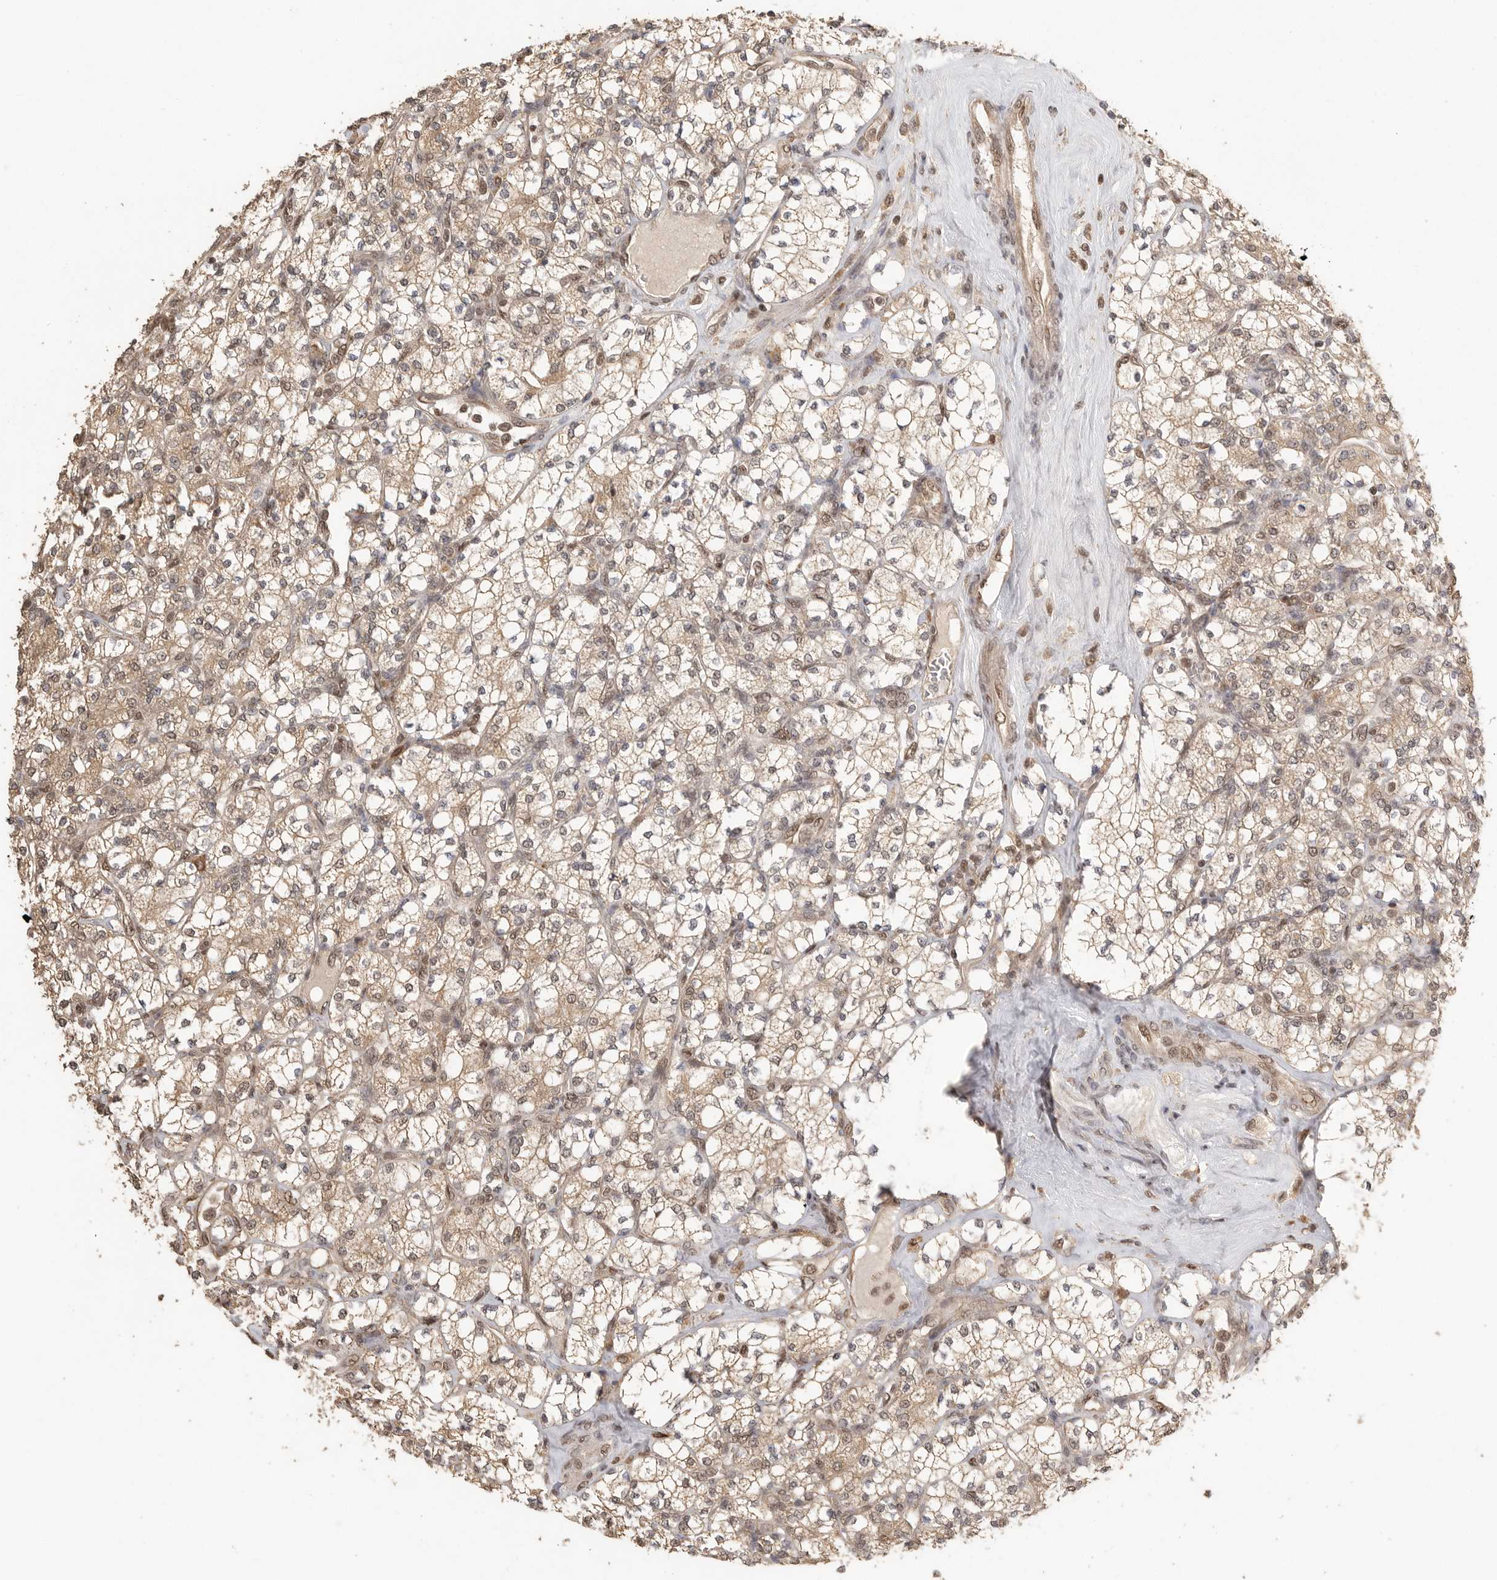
{"staining": {"intensity": "weak", "quantity": ">75%", "location": "cytoplasmic/membranous,nuclear"}, "tissue": "renal cancer", "cell_type": "Tumor cells", "image_type": "cancer", "snomed": [{"axis": "morphology", "description": "Adenocarcinoma, NOS"}, {"axis": "topography", "description": "Kidney"}], "caption": "A high-resolution image shows immunohistochemistry staining of renal adenocarcinoma, which displays weak cytoplasmic/membranous and nuclear staining in about >75% of tumor cells.", "gene": "DFFA", "patient": {"sex": "male", "age": 77}}